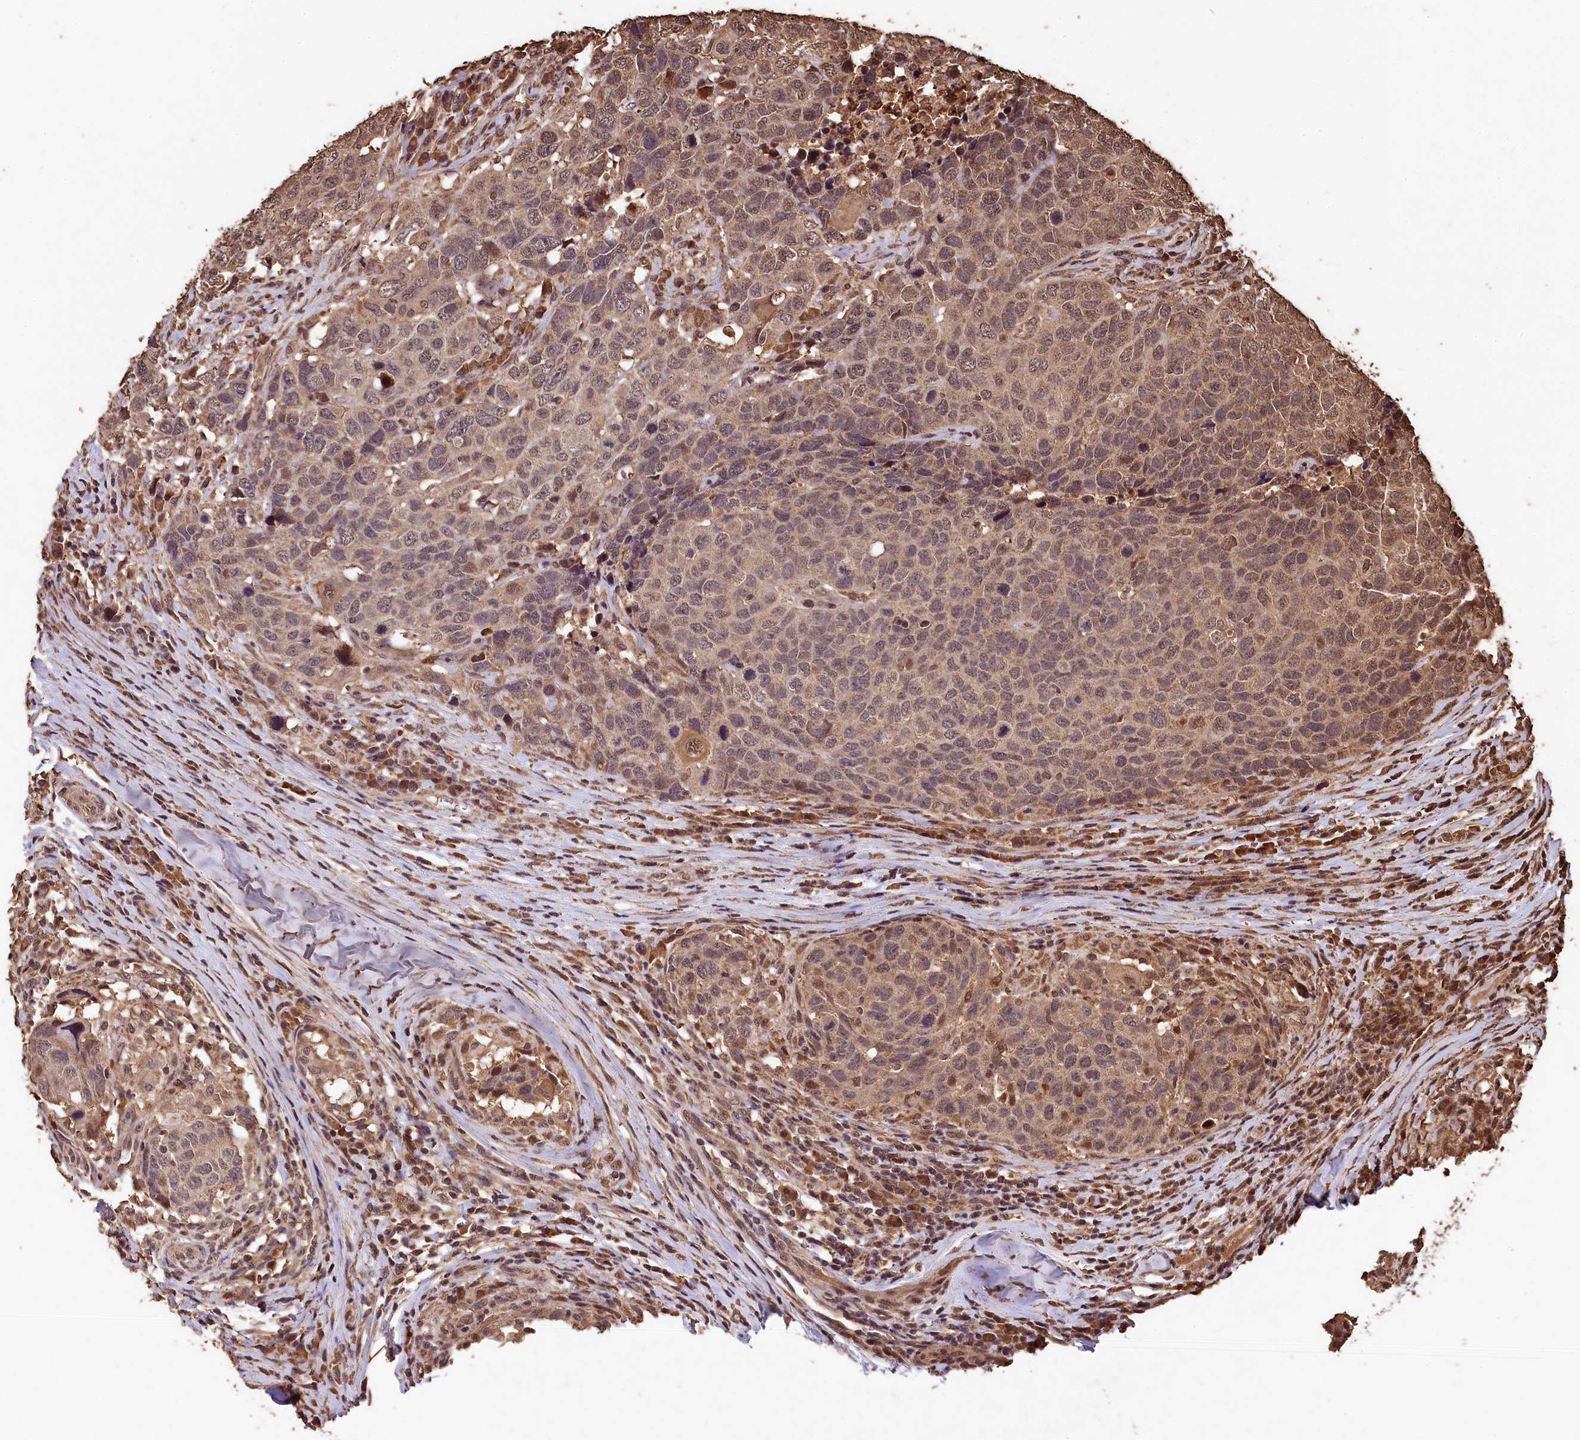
{"staining": {"intensity": "weak", "quantity": ">75%", "location": "cytoplasmic/membranous,nuclear"}, "tissue": "head and neck cancer", "cell_type": "Tumor cells", "image_type": "cancer", "snomed": [{"axis": "morphology", "description": "Squamous cell carcinoma, NOS"}, {"axis": "topography", "description": "Head-Neck"}], "caption": "There is low levels of weak cytoplasmic/membranous and nuclear staining in tumor cells of head and neck cancer (squamous cell carcinoma), as demonstrated by immunohistochemical staining (brown color).", "gene": "CEP57L1", "patient": {"sex": "male", "age": 66}}